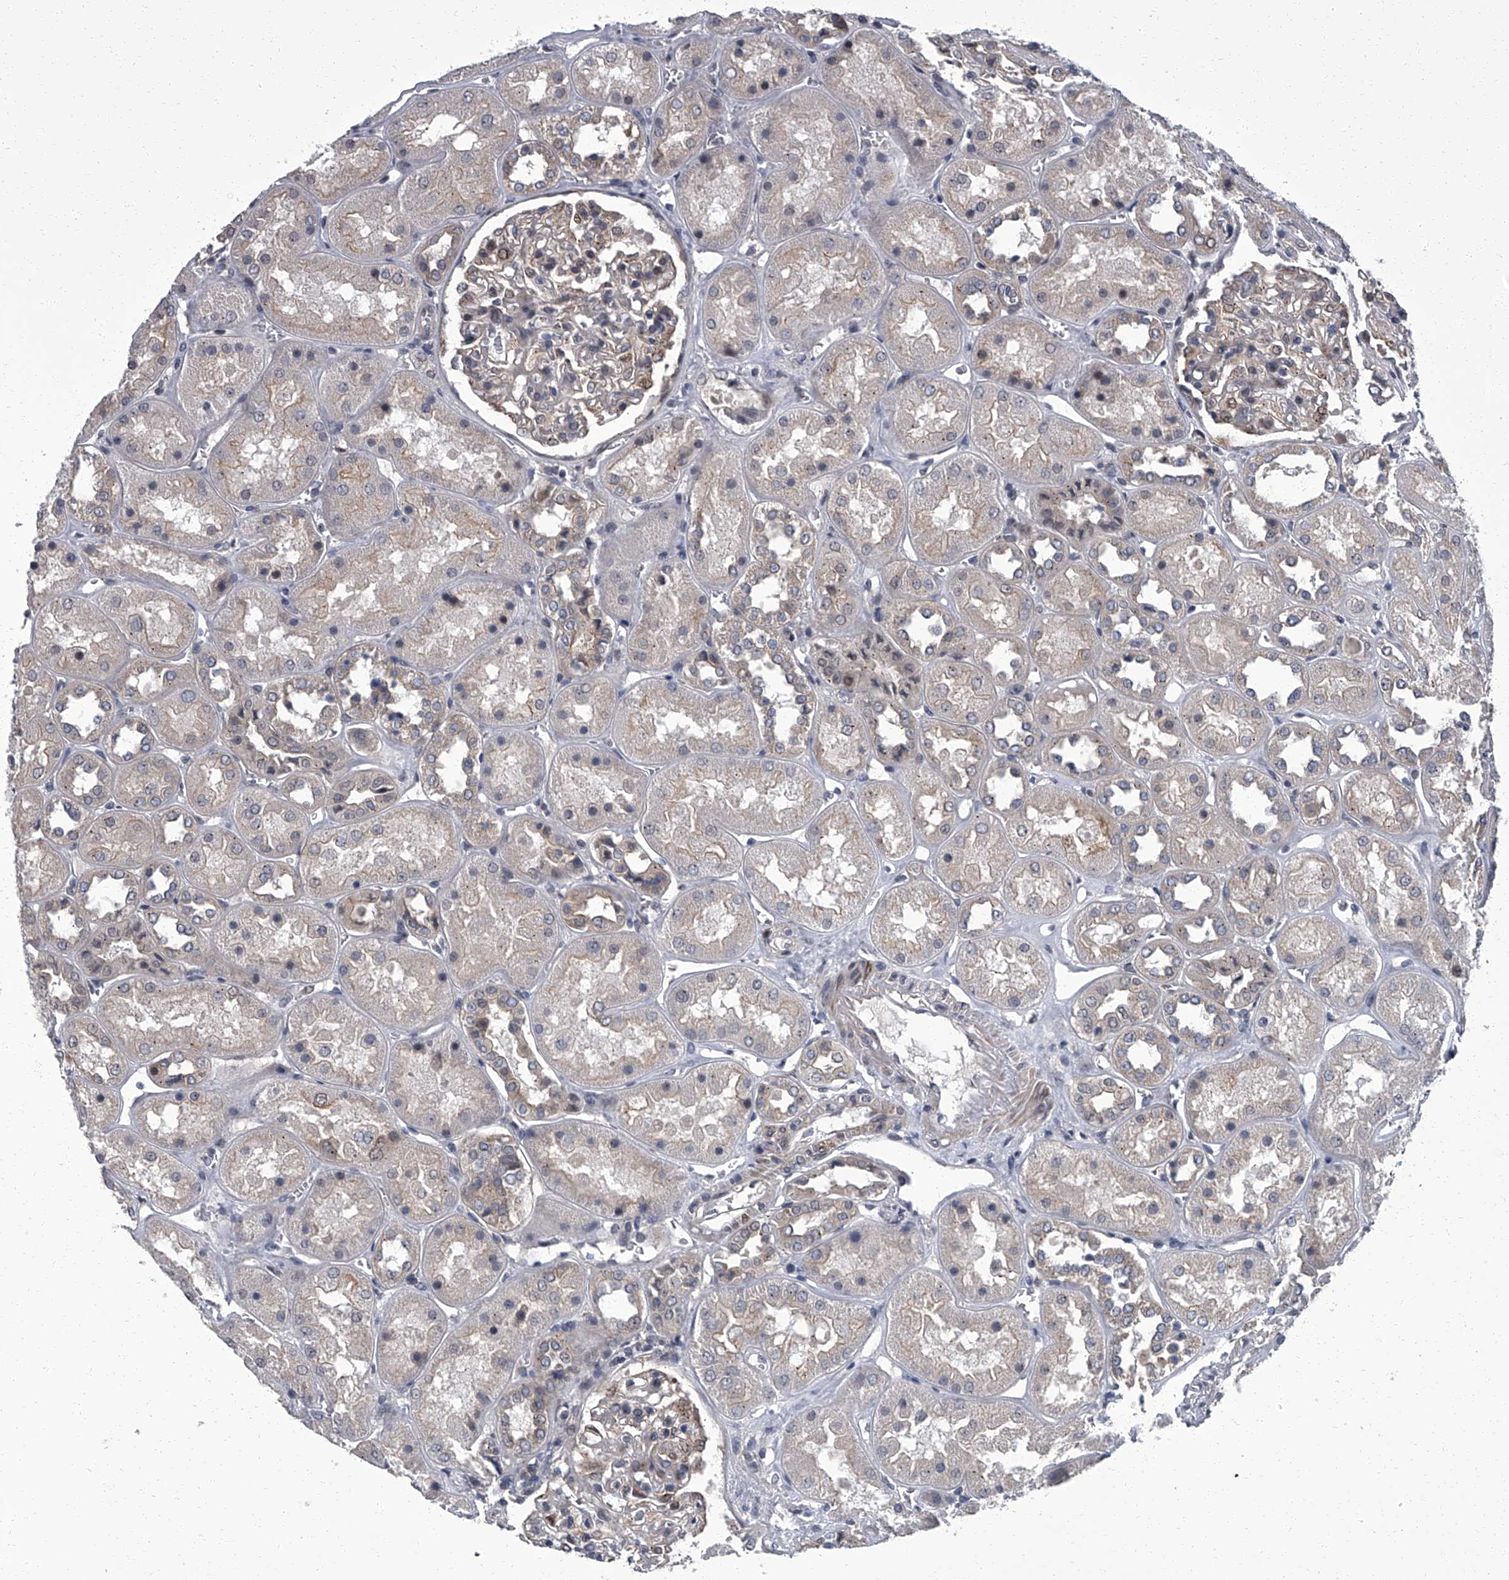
{"staining": {"intensity": "moderate", "quantity": "<25%", "location": "cytoplasmic/membranous,nuclear"}, "tissue": "kidney", "cell_type": "Cells in glomeruli", "image_type": "normal", "snomed": [{"axis": "morphology", "description": "Normal tissue, NOS"}, {"axis": "topography", "description": "Kidney"}], "caption": "Unremarkable kidney demonstrates moderate cytoplasmic/membranous,nuclear positivity in approximately <25% of cells in glomeruli (DAB (3,3'-diaminobenzidine) IHC, brown staining for protein, blue staining for nuclei)..", "gene": "ZNF274", "patient": {"sex": "male", "age": 70}}